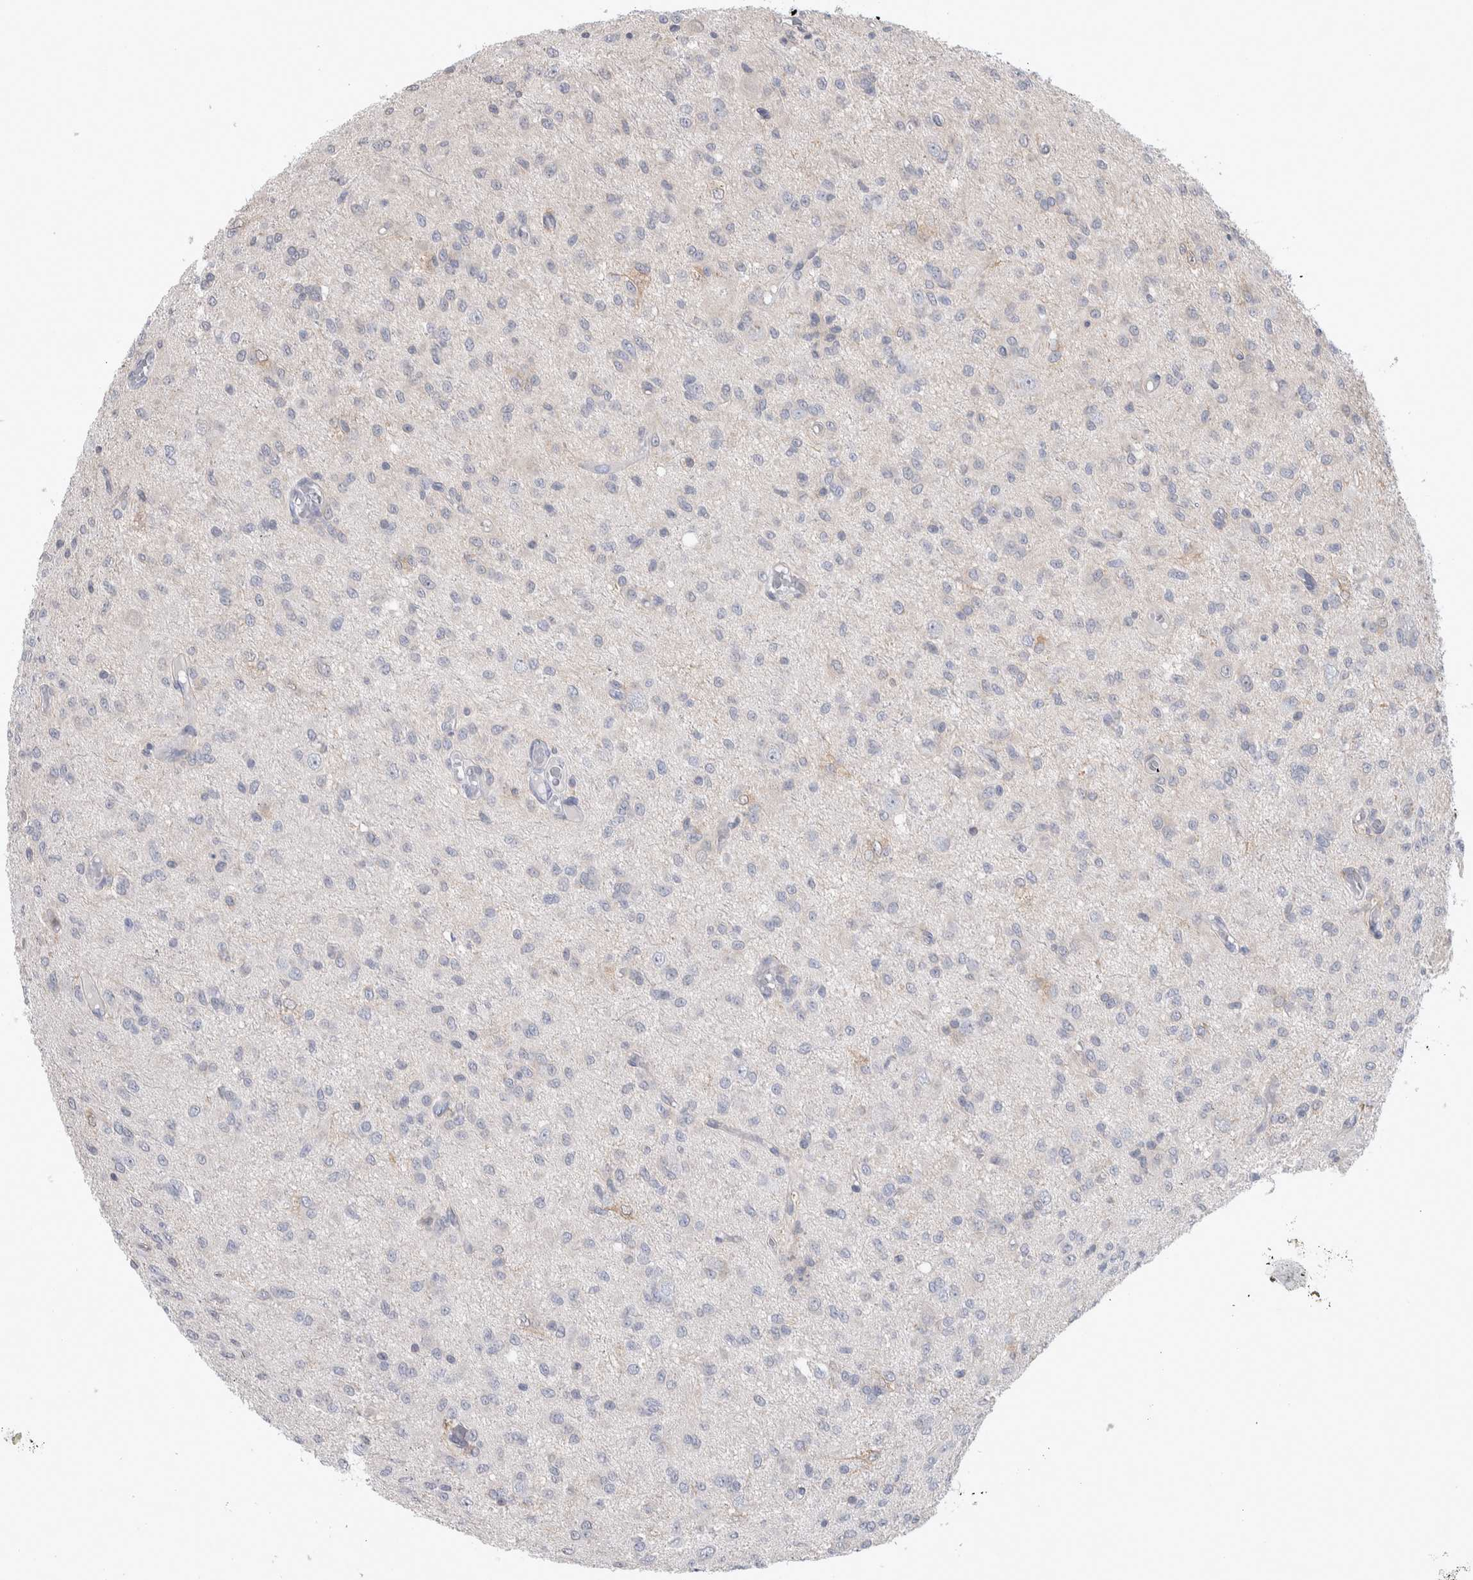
{"staining": {"intensity": "negative", "quantity": "none", "location": "none"}, "tissue": "glioma", "cell_type": "Tumor cells", "image_type": "cancer", "snomed": [{"axis": "morphology", "description": "Glioma, malignant, High grade"}, {"axis": "topography", "description": "Brain"}], "caption": "IHC of human glioma shows no expression in tumor cells. Brightfield microscopy of IHC stained with DAB (brown) and hematoxylin (blue), captured at high magnification.", "gene": "HTATIP2", "patient": {"sex": "female", "age": 59}}